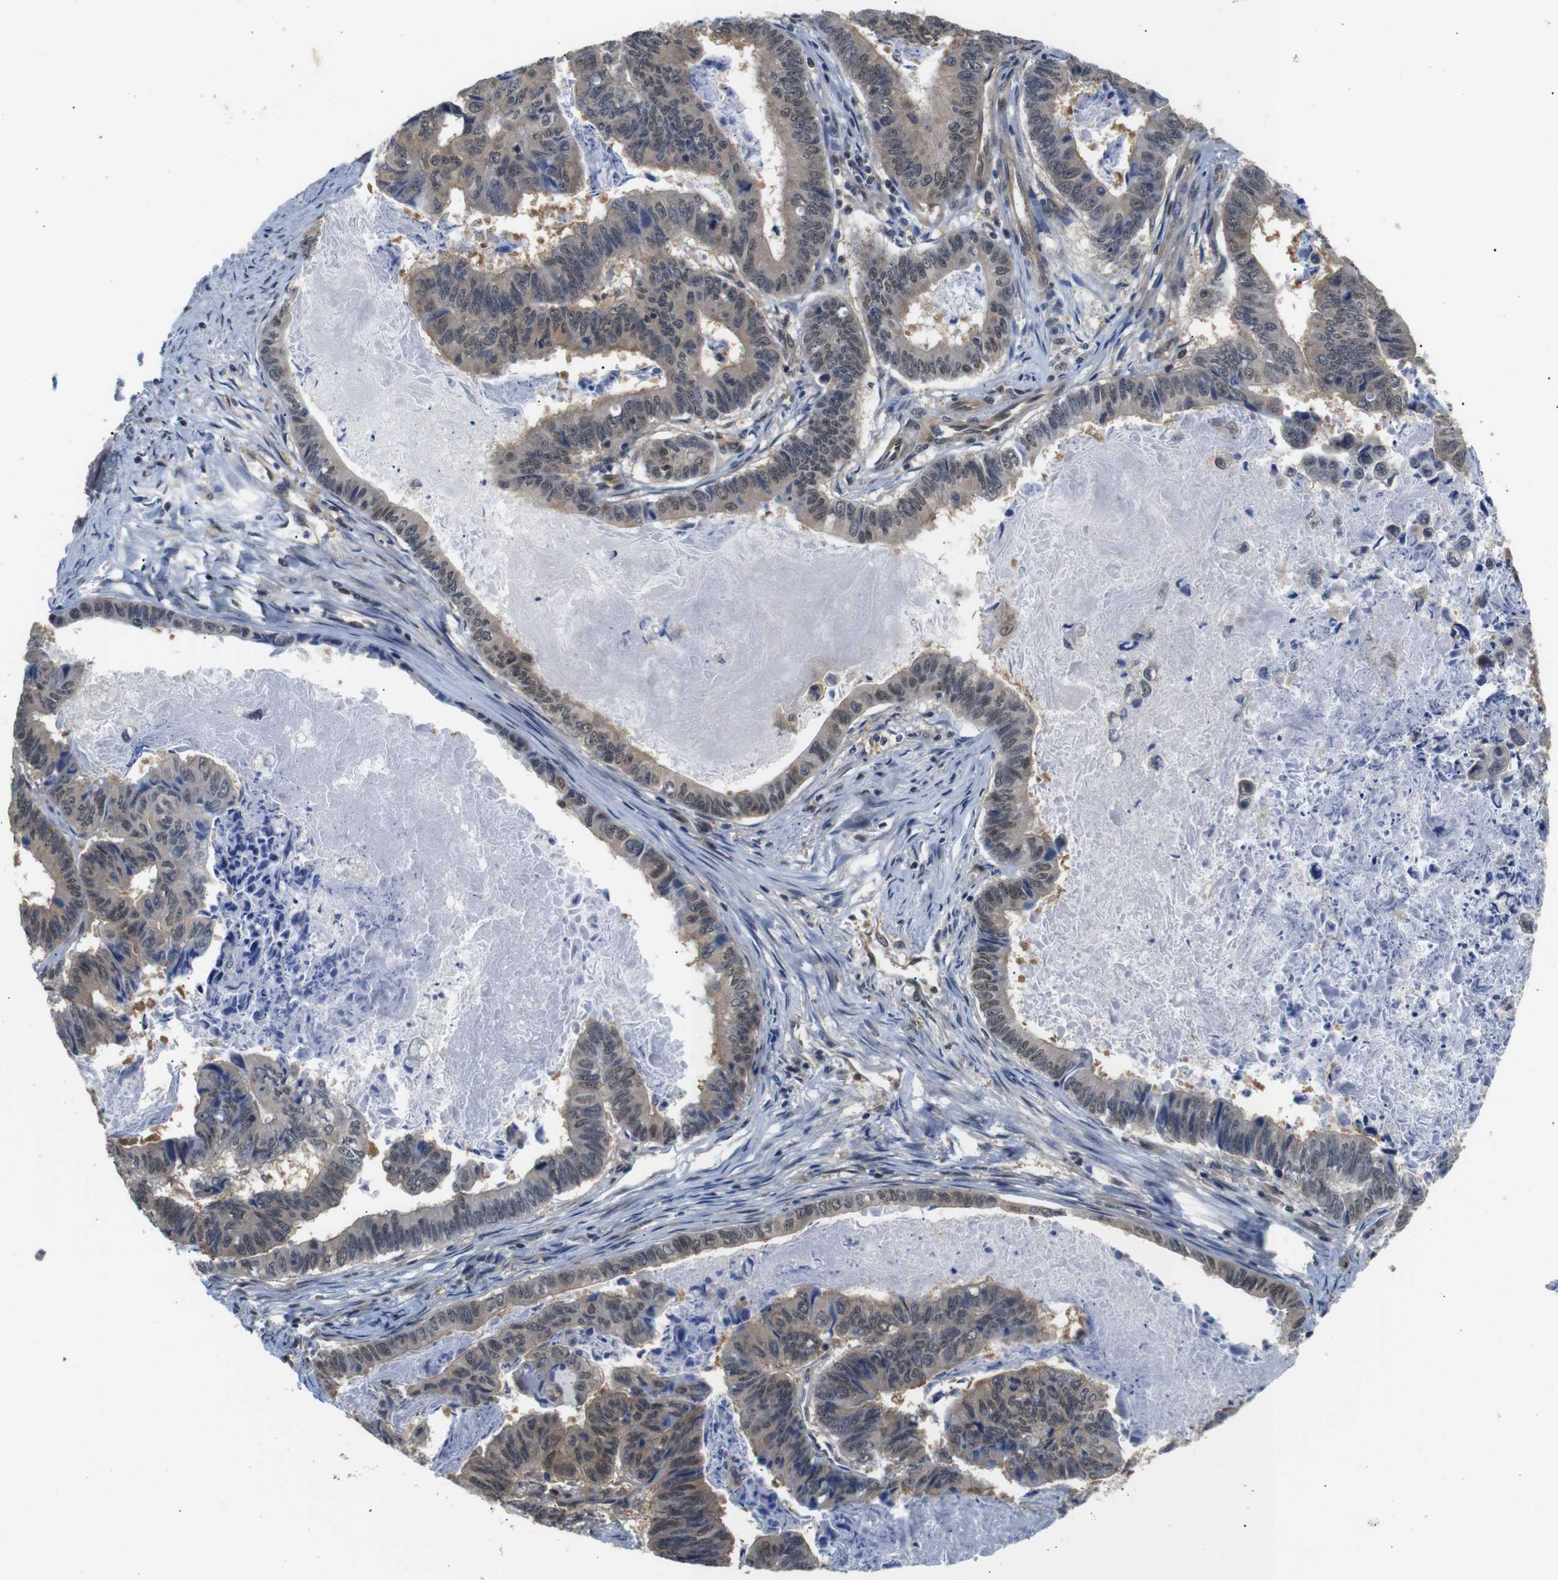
{"staining": {"intensity": "moderate", "quantity": ">75%", "location": "cytoplasmic/membranous,nuclear"}, "tissue": "stomach cancer", "cell_type": "Tumor cells", "image_type": "cancer", "snomed": [{"axis": "morphology", "description": "Adenocarcinoma, NOS"}, {"axis": "topography", "description": "Stomach, lower"}], "caption": "IHC image of neoplastic tissue: human stomach cancer (adenocarcinoma) stained using immunohistochemistry shows medium levels of moderate protein expression localized specifically in the cytoplasmic/membranous and nuclear of tumor cells, appearing as a cytoplasmic/membranous and nuclear brown color.", "gene": "UBXN1", "patient": {"sex": "male", "age": 77}}